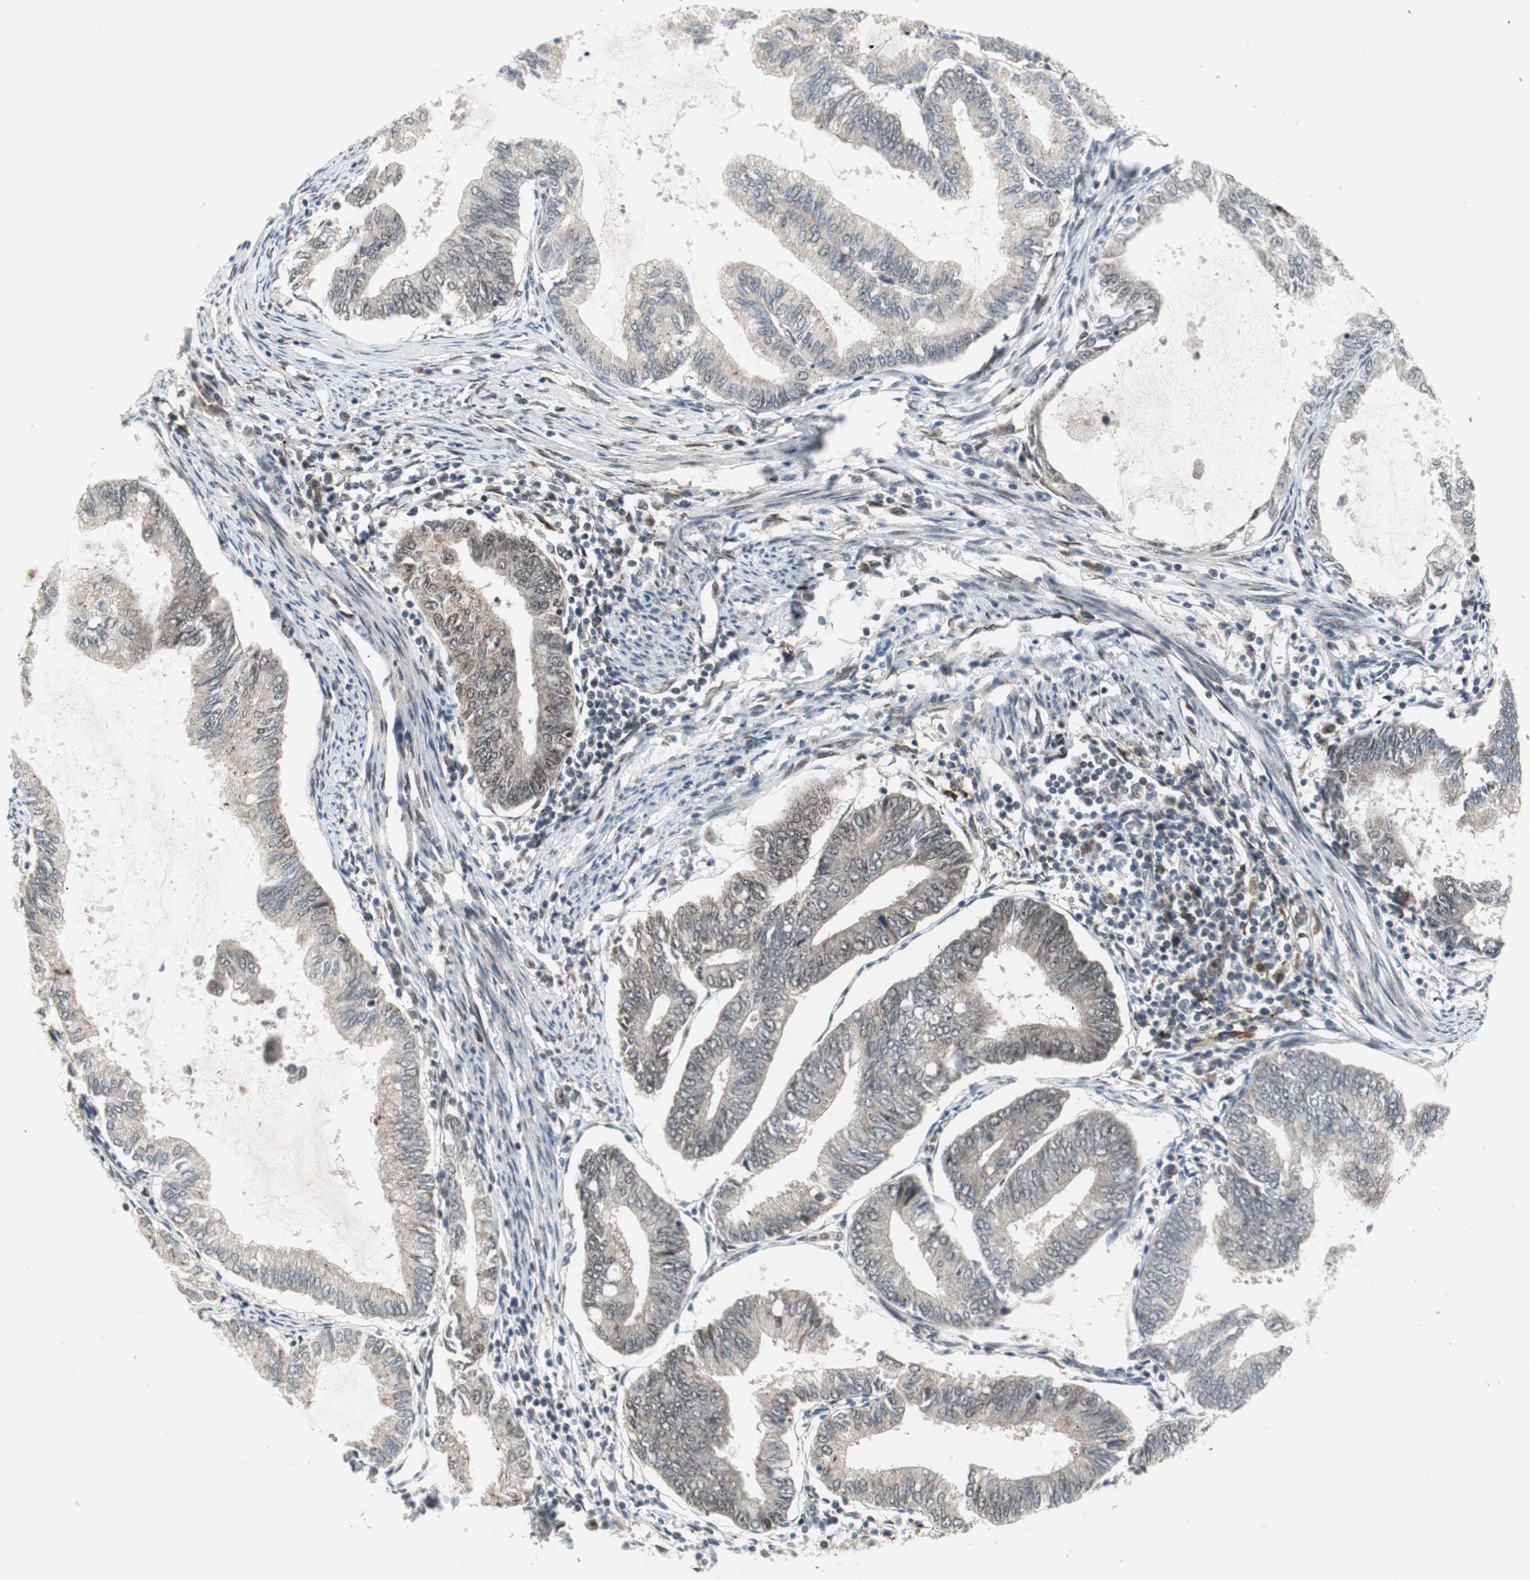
{"staining": {"intensity": "weak", "quantity": ">75%", "location": "cytoplasmic/membranous"}, "tissue": "endometrial cancer", "cell_type": "Tumor cells", "image_type": "cancer", "snomed": [{"axis": "morphology", "description": "Adenocarcinoma, NOS"}, {"axis": "topography", "description": "Endometrium"}], "caption": "Weak cytoplasmic/membranous positivity for a protein is present in approximately >75% of tumor cells of adenocarcinoma (endometrial) using immunohistochemistry.", "gene": "TCF12", "patient": {"sex": "female", "age": 86}}